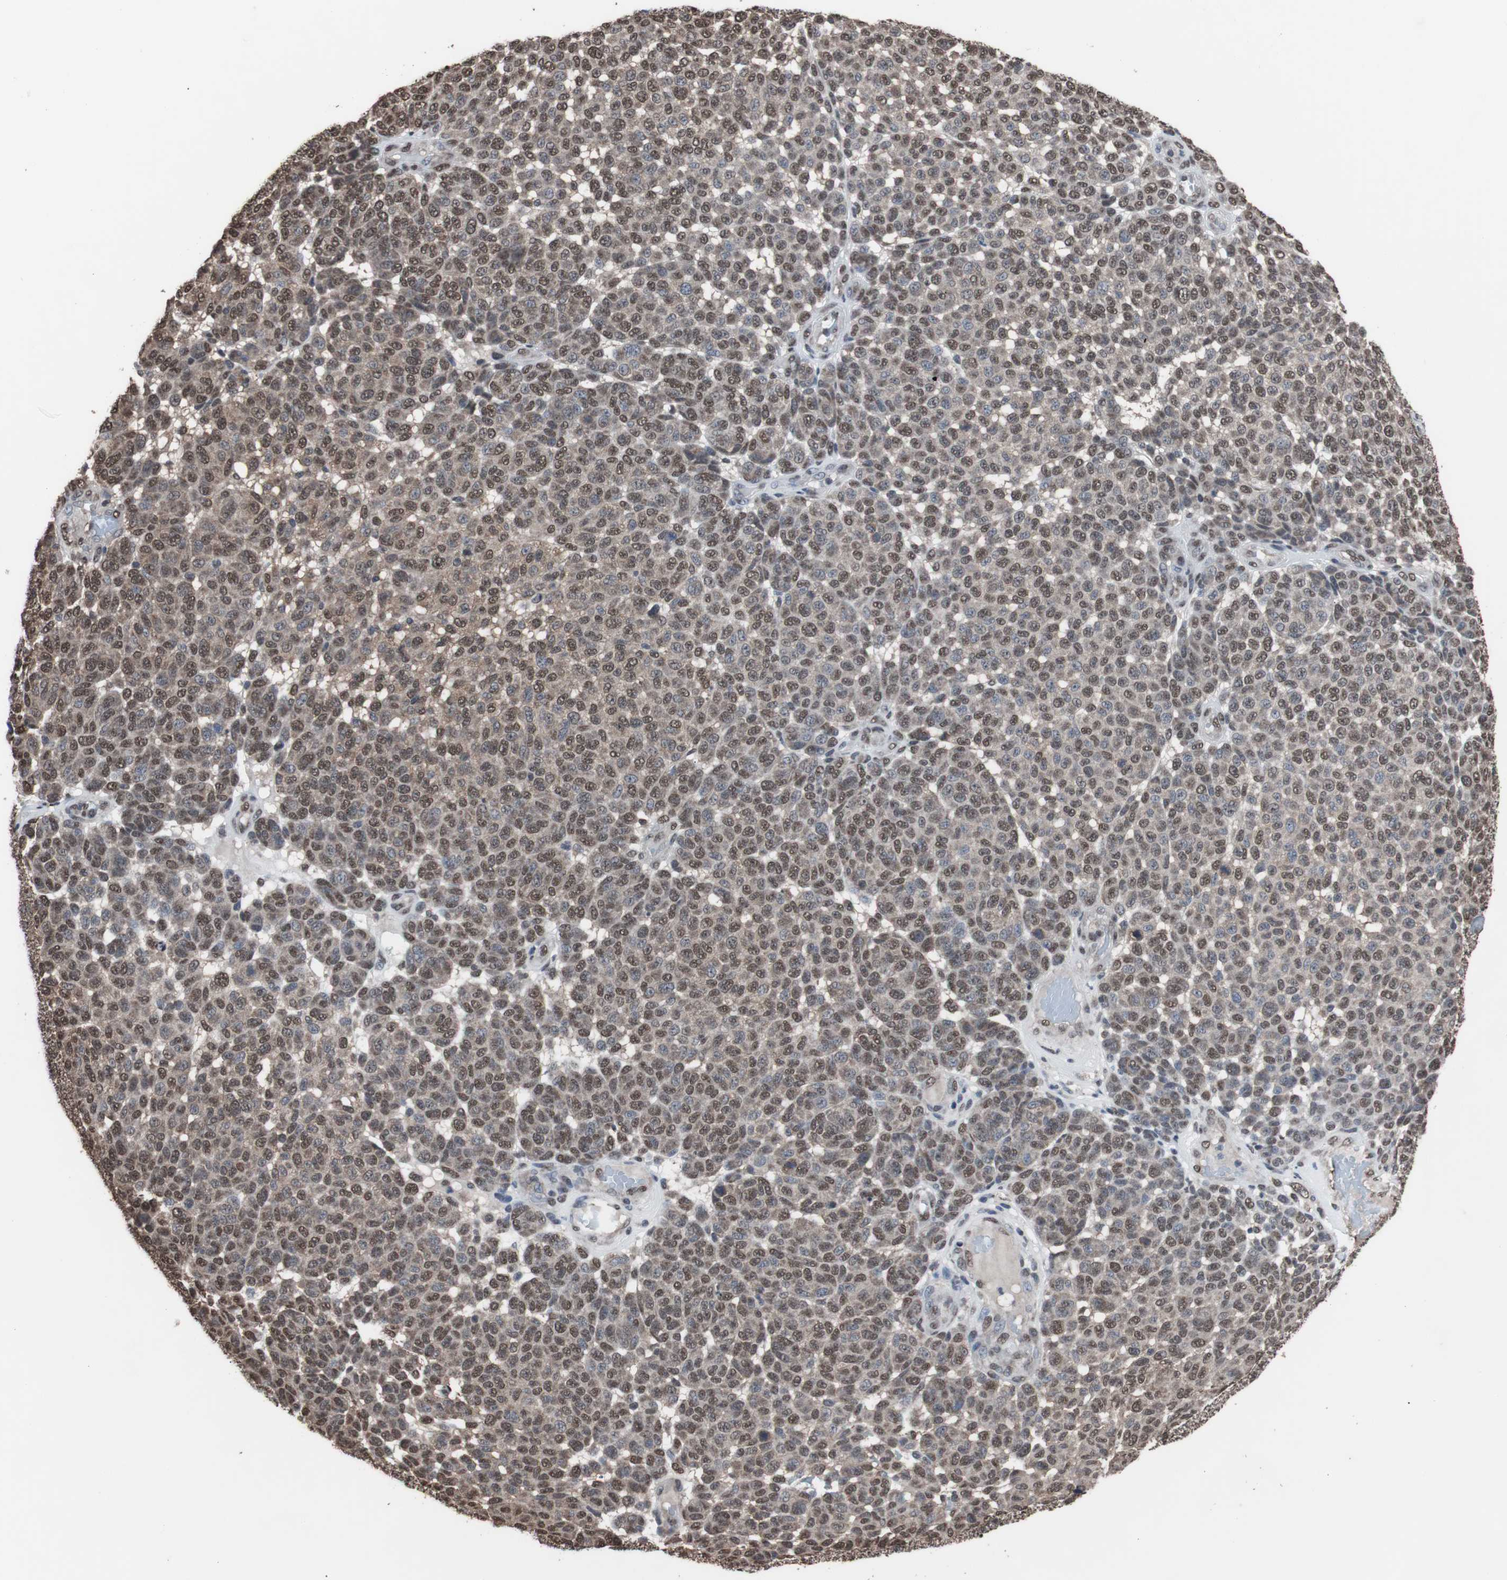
{"staining": {"intensity": "moderate", "quantity": ">75%", "location": "nuclear"}, "tissue": "melanoma", "cell_type": "Tumor cells", "image_type": "cancer", "snomed": [{"axis": "morphology", "description": "Malignant melanoma, NOS"}, {"axis": "topography", "description": "Skin"}], "caption": "Melanoma stained with immunohistochemistry (IHC) displays moderate nuclear staining in about >75% of tumor cells. (Stains: DAB (3,3'-diaminobenzidine) in brown, nuclei in blue, Microscopy: brightfield microscopy at high magnification).", "gene": "MED27", "patient": {"sex": "male", "age": 59}}